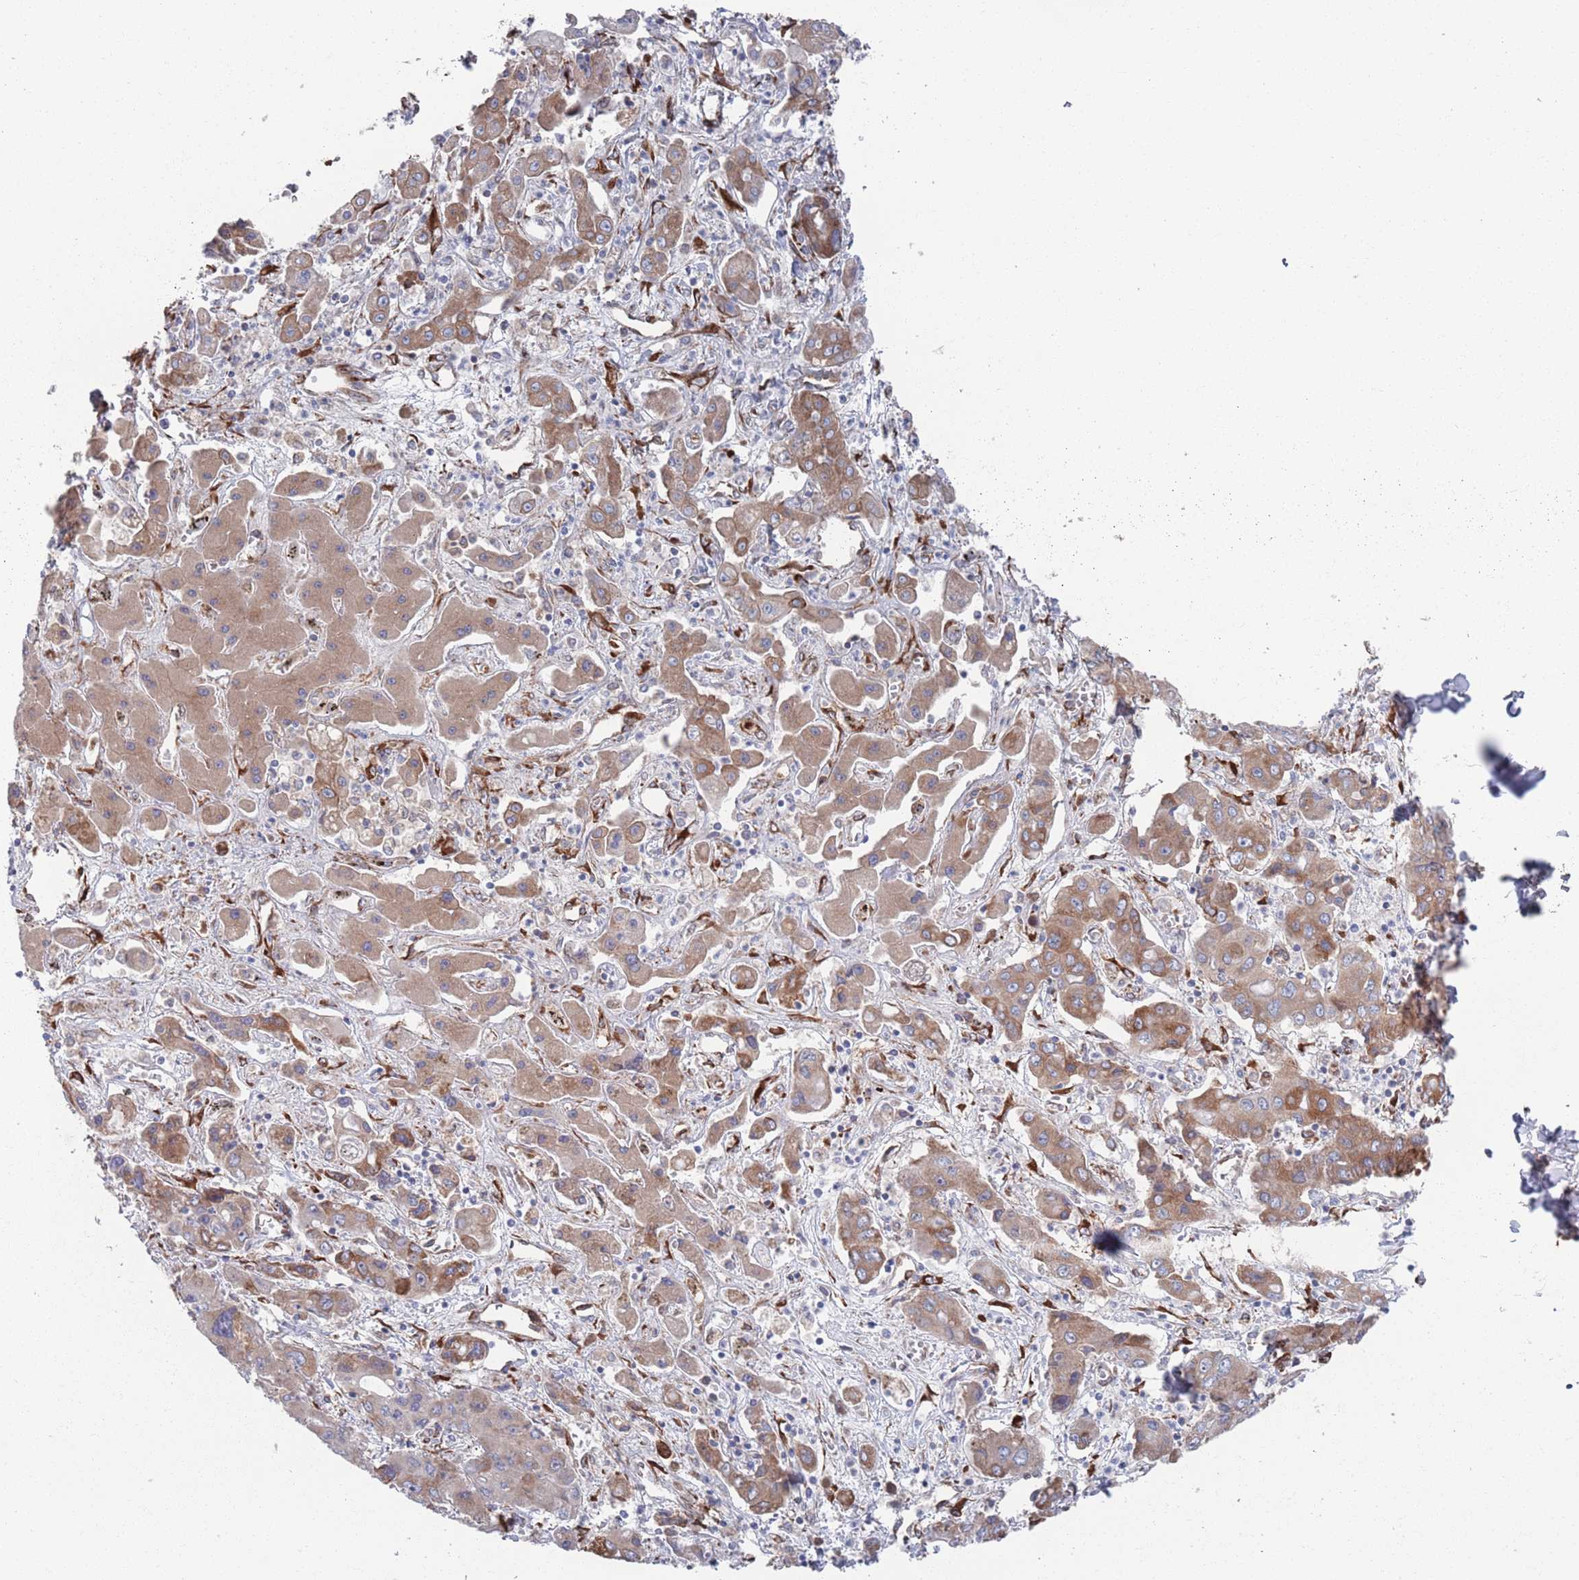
{"staining": {"intensity": "moderate", "quantity": ">75%", "location": "cytoplasmic/membranous"}, "tissue": "liver cancer", "cell_type": "Tumor cells", "image_type": "cancer", "snomed": [{"axis": "morphology", "description": "Cholangiocarcinoma"}, {"axis": "topography", "description": "Liver"}], "caption": "Liver cancer stained with a protein marker displays moderate staining in tumor cells.", "gene": "CCDC106", "patient": {"sex": "male", "age": 67}}